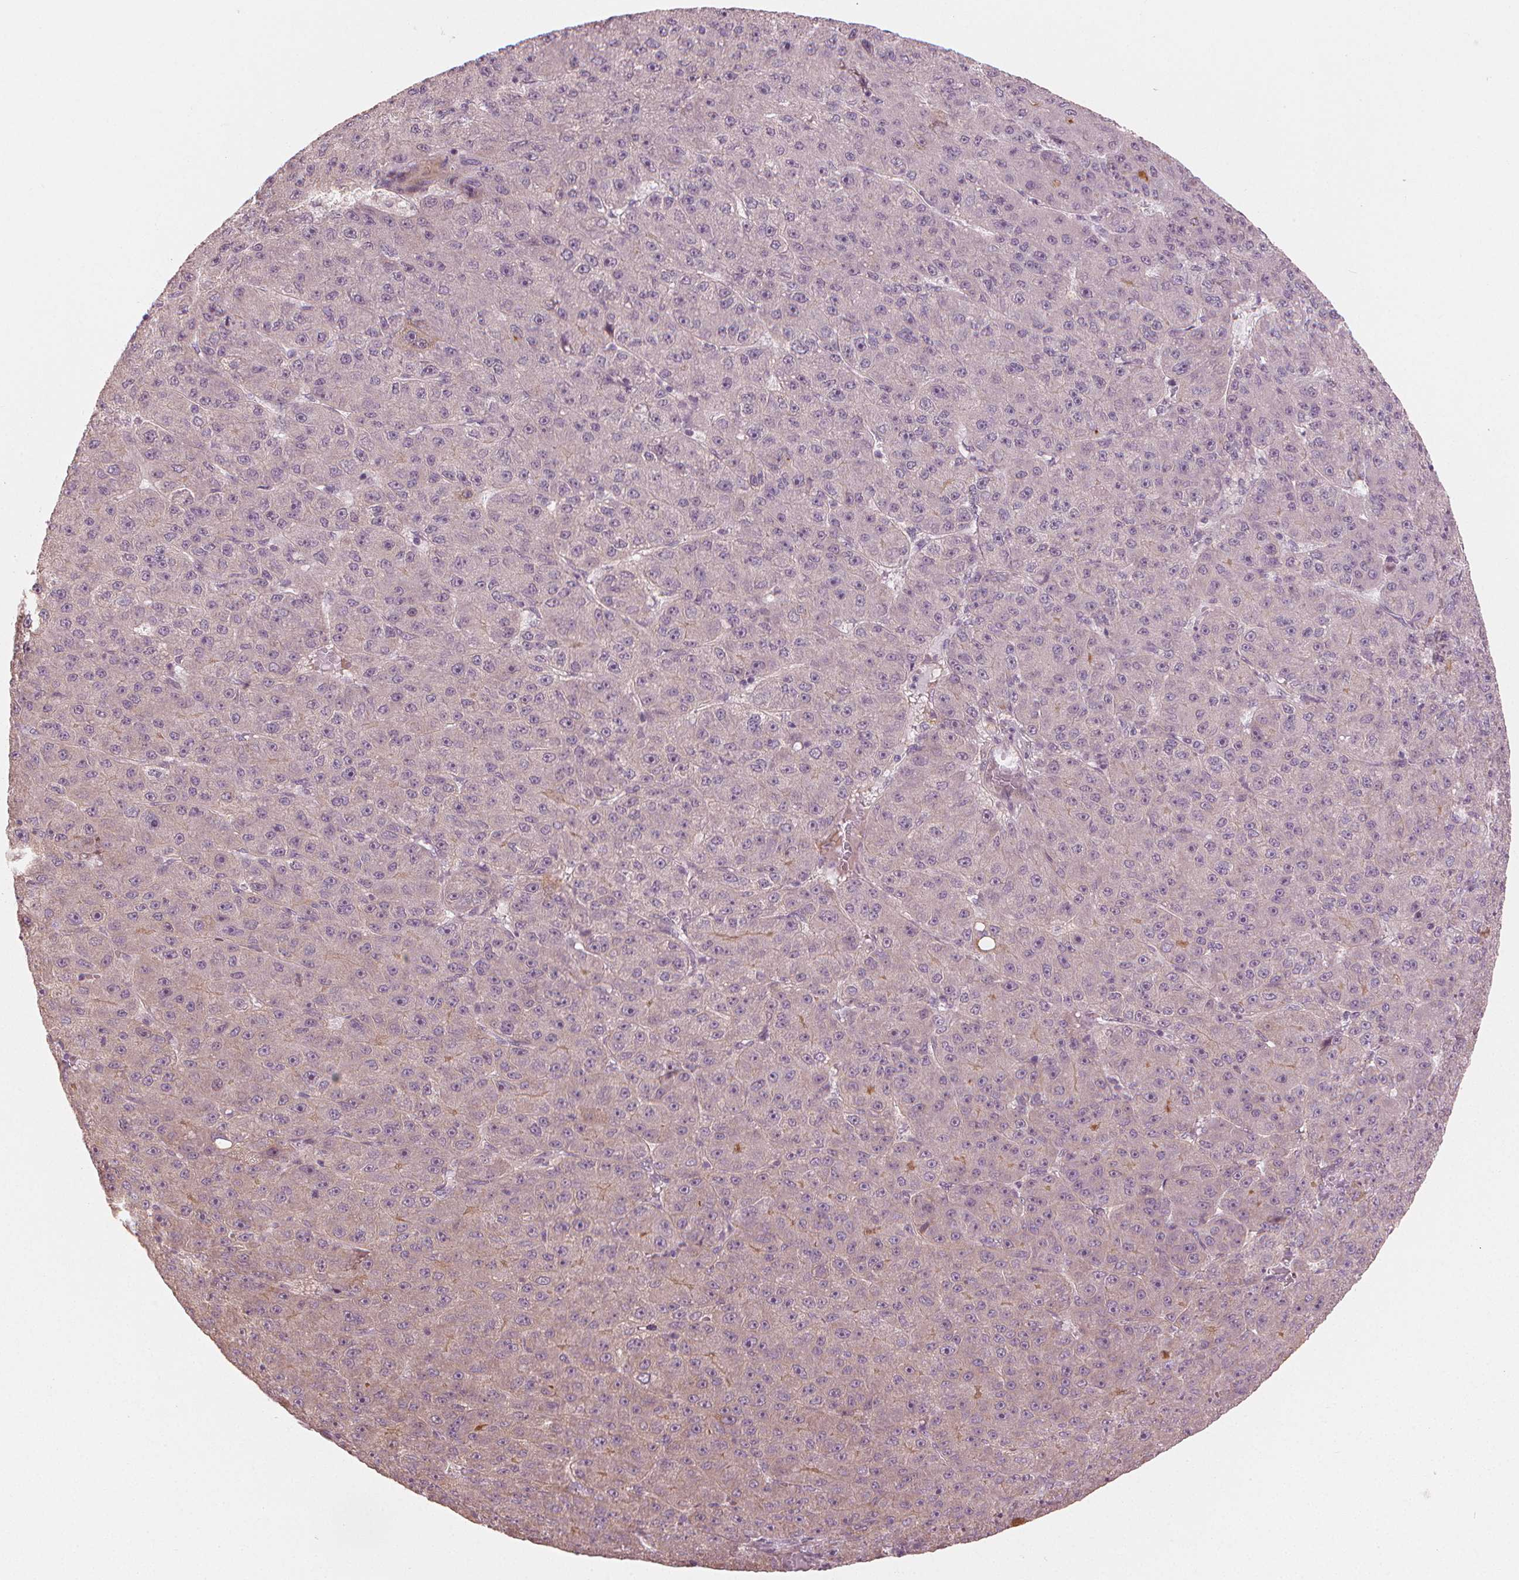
{"staining": {"intensity": "negative", "quantity": "none", "location": "none"}, "tissue": "liver cancer", "cell_type": "Tumor cells", "image_type": "cancer", "snomed": [{"axis": "morphology", "description": "Carcinoma, Hepatocellular, NOS"}, {"axis": "topography", "description": "Liver"}], "caption": "Tumor cells are negative for protein expression in human liver cancer (hepatocellular carcinoma).", "gene": "CLBA1", "patient": {"sex": "male", "age": 67}}